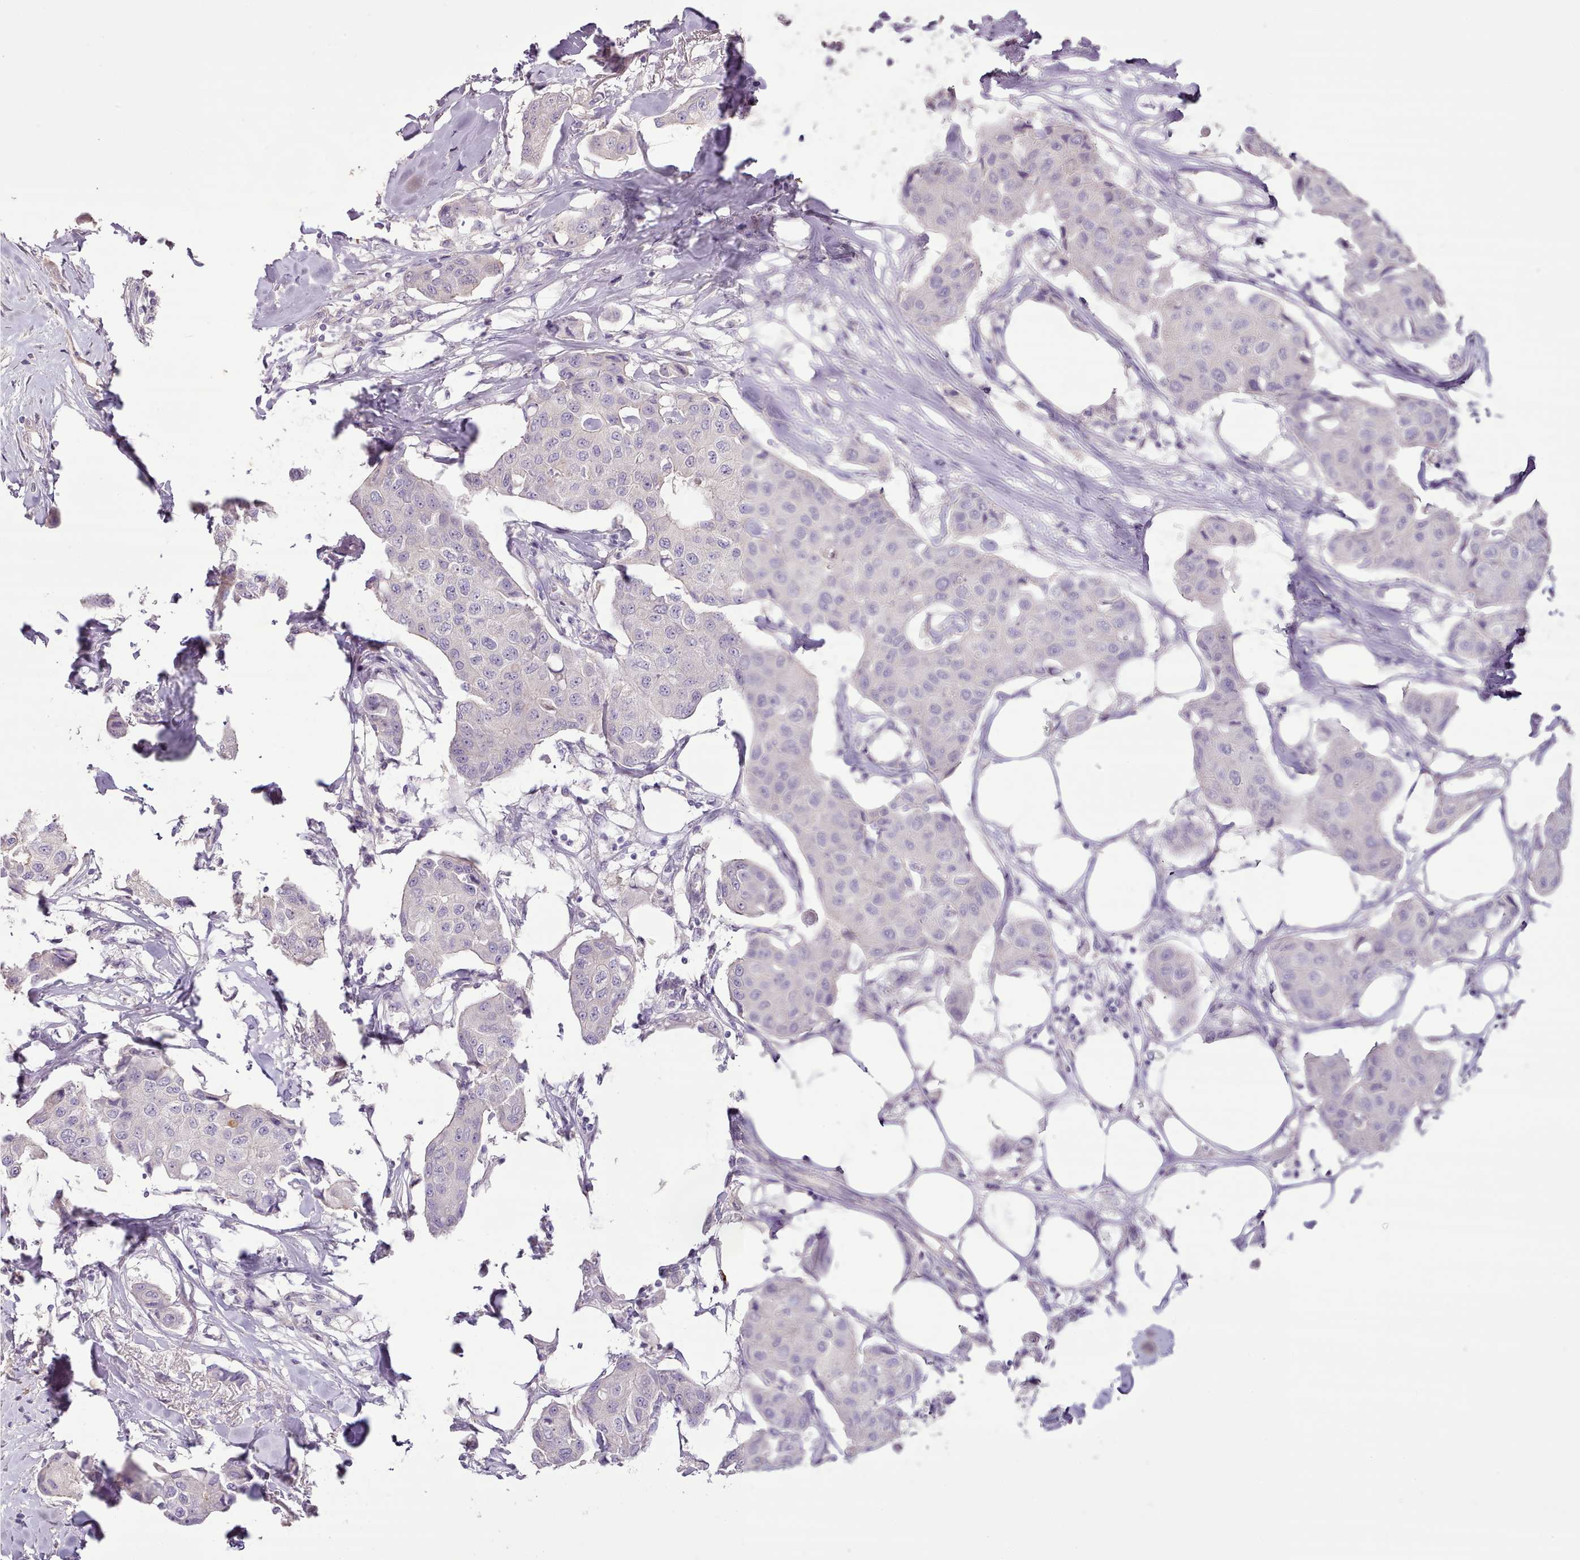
{"staining": {"intensity": "negative", "quantity": "none", "location": "none"}, "tissue": "breast cancer", "cell_type": "Tumor cells", "image_type": "cancer", "snomed": [{"axis": "morphology", "description": "Duct carcinoma"}, {"axis": "topography", "description": "Breast"}], "caption": "Immunohistochemistry of human infiltrating ductal carcinoma (breast) displays no expression in tumor cells.", "gene": "BLOC1S2", "patient": {"sex": "female", "age": 80}}